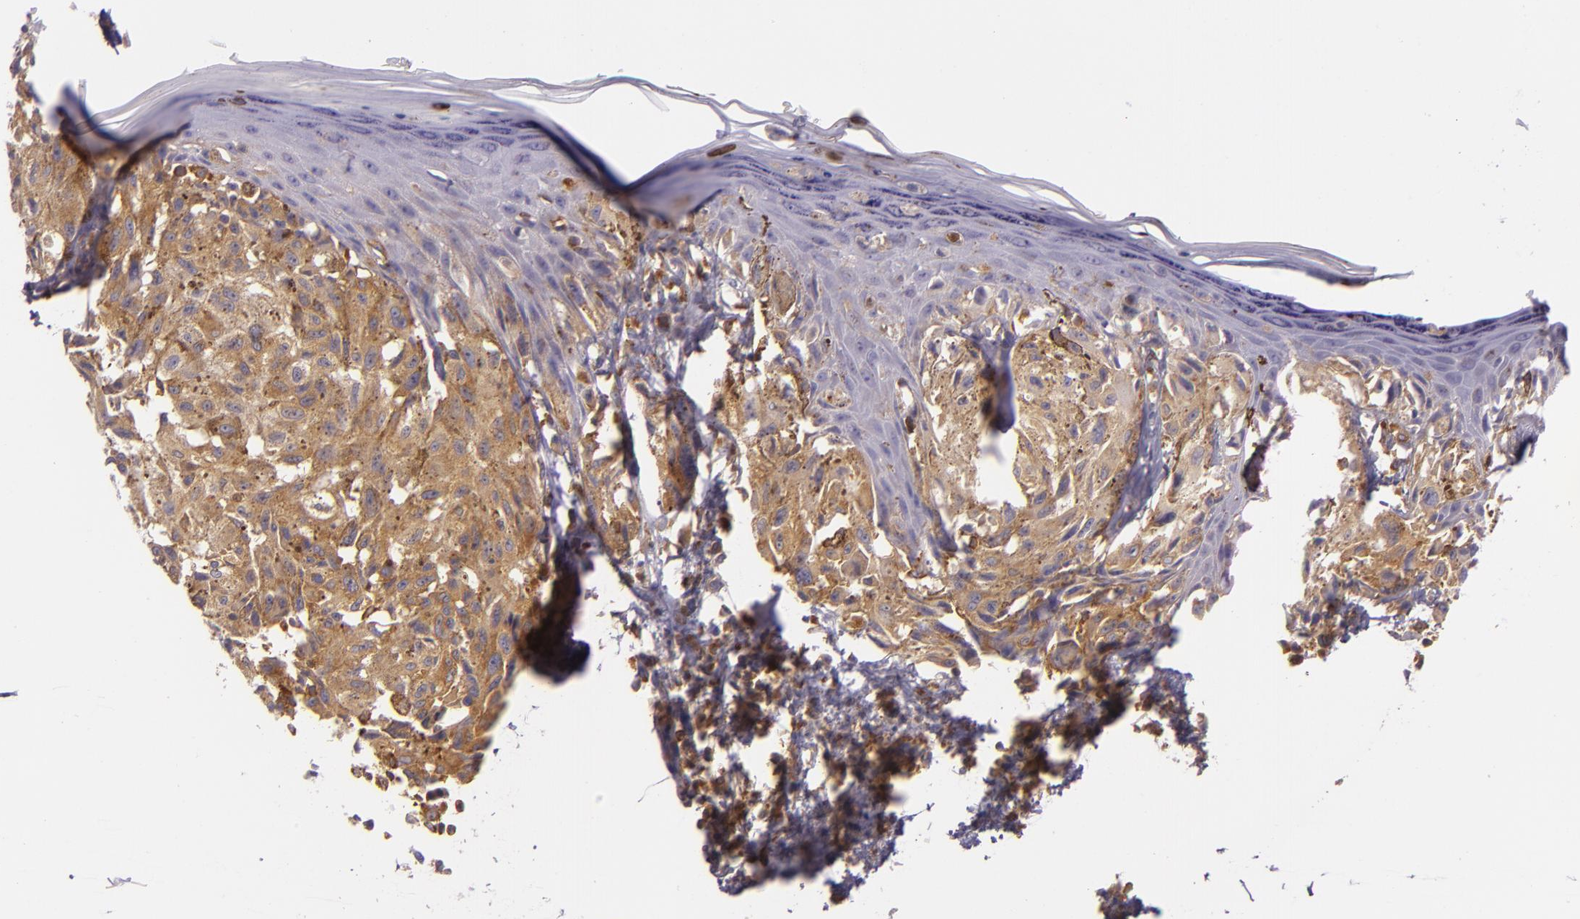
{"staining": {"intensity": "moderate", "quantity": ">75%", "location": "cytoplasmic/membranous"}, "tissue": "melanoma", "cell_type": "Tumor cells", "image_type": "cancer", "snomed": [{"axis": "morphology", "description": "Malignant melanoma, NOS"}, {"axis": "topography", "description": "Skin"}], "caption": "There is medium levels of moderate cytoplasmic/membranous staining in tumor cells of melanoma, as demonstrated by immunohistochemical staining (brown color).", "gene": "TLN1", "patient": {"sex": "female", "age": 72}}